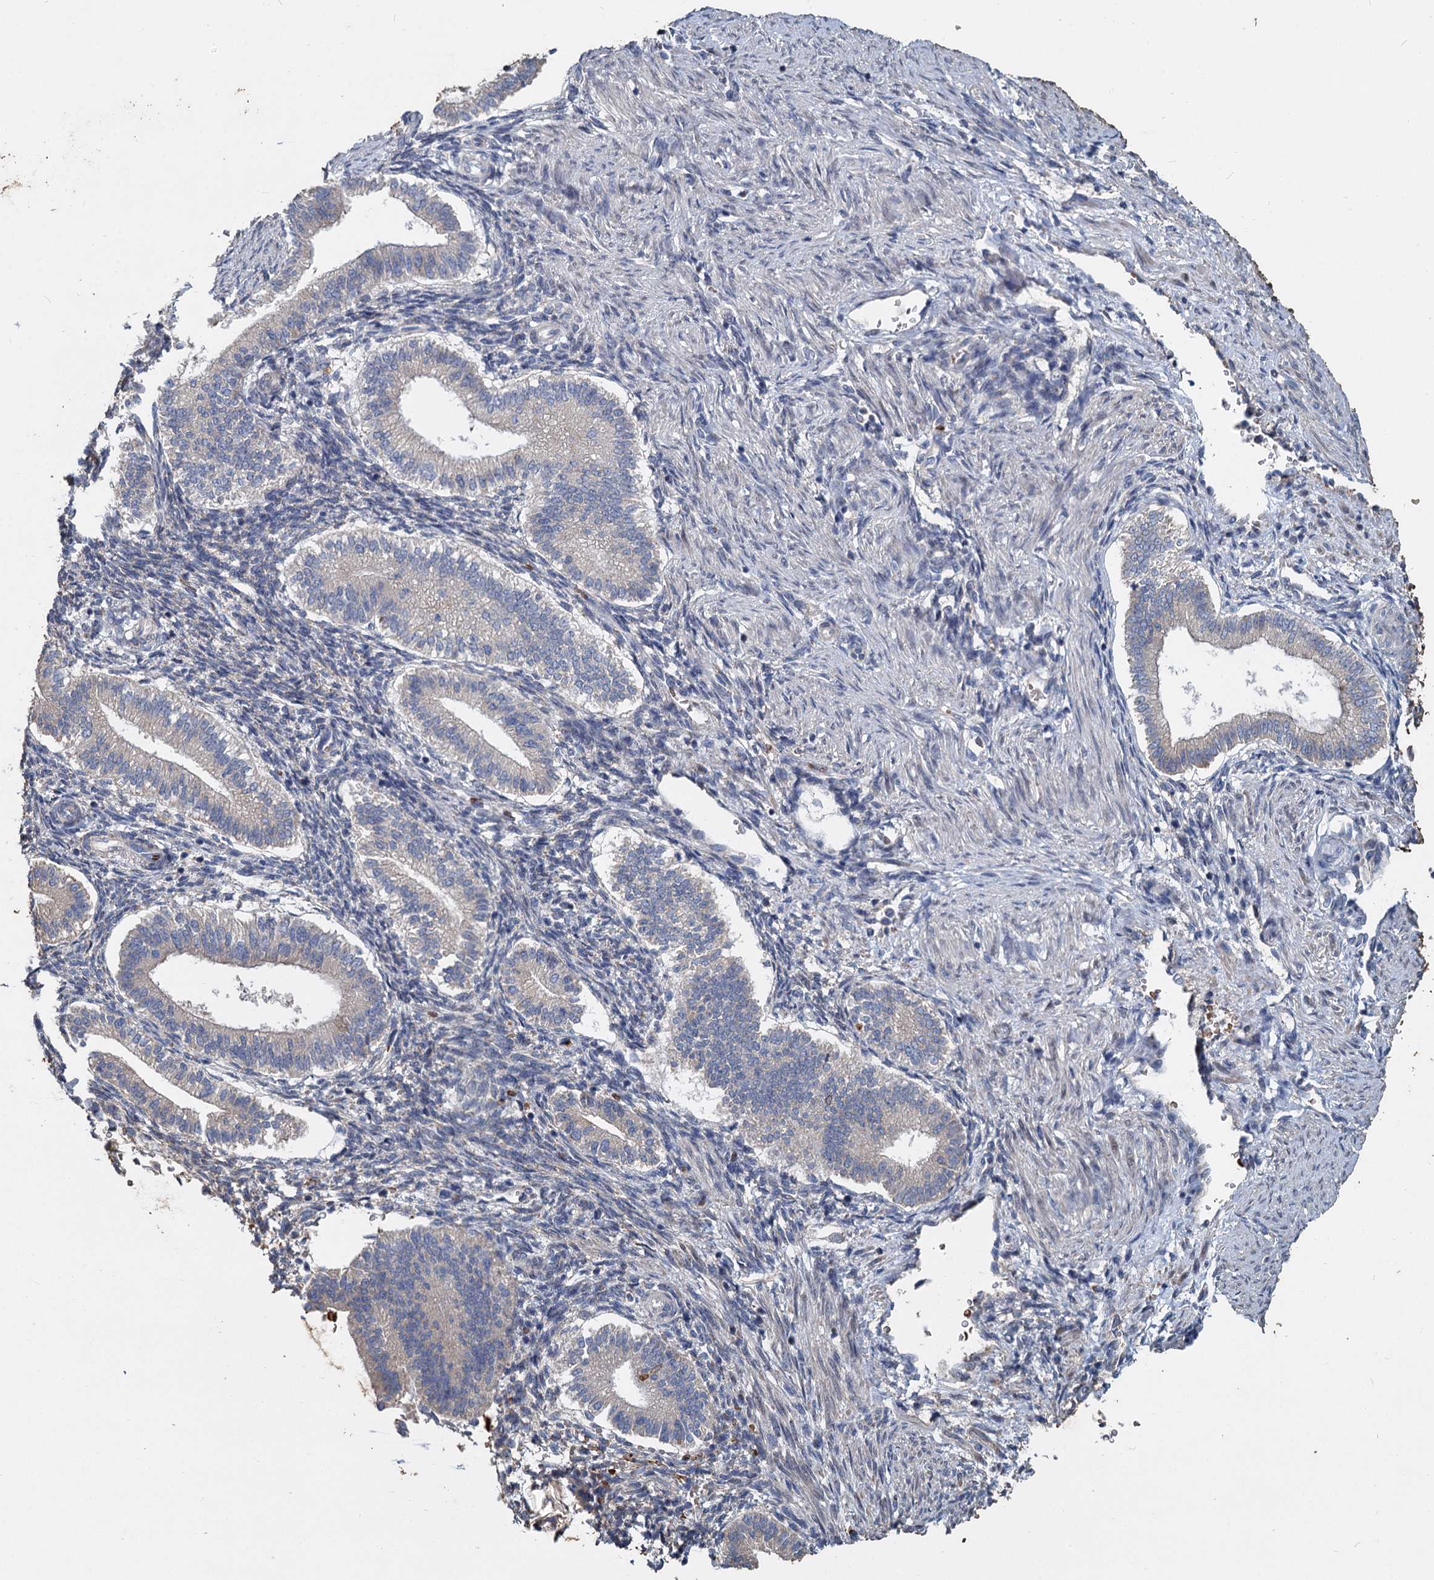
{"staining": {"intensity": "negative", "quantity": "none", "location": "none"}, "tissue": "endometrium", "cell_type": "Cells in endometrial stroma", "image_type": "normal", "snomed": [{"axis": "morphology", "description": "Normal tissue, NOS"}, {"axis": "topography", "description": "Endometrium"}], "caption": "DAB immunohistochemical staining of unremarkable endometrium shows no significant expression in cells in endometrial stroma.", "gene": "TCTN2", "patient": {"sex": "female", "age": 25}}